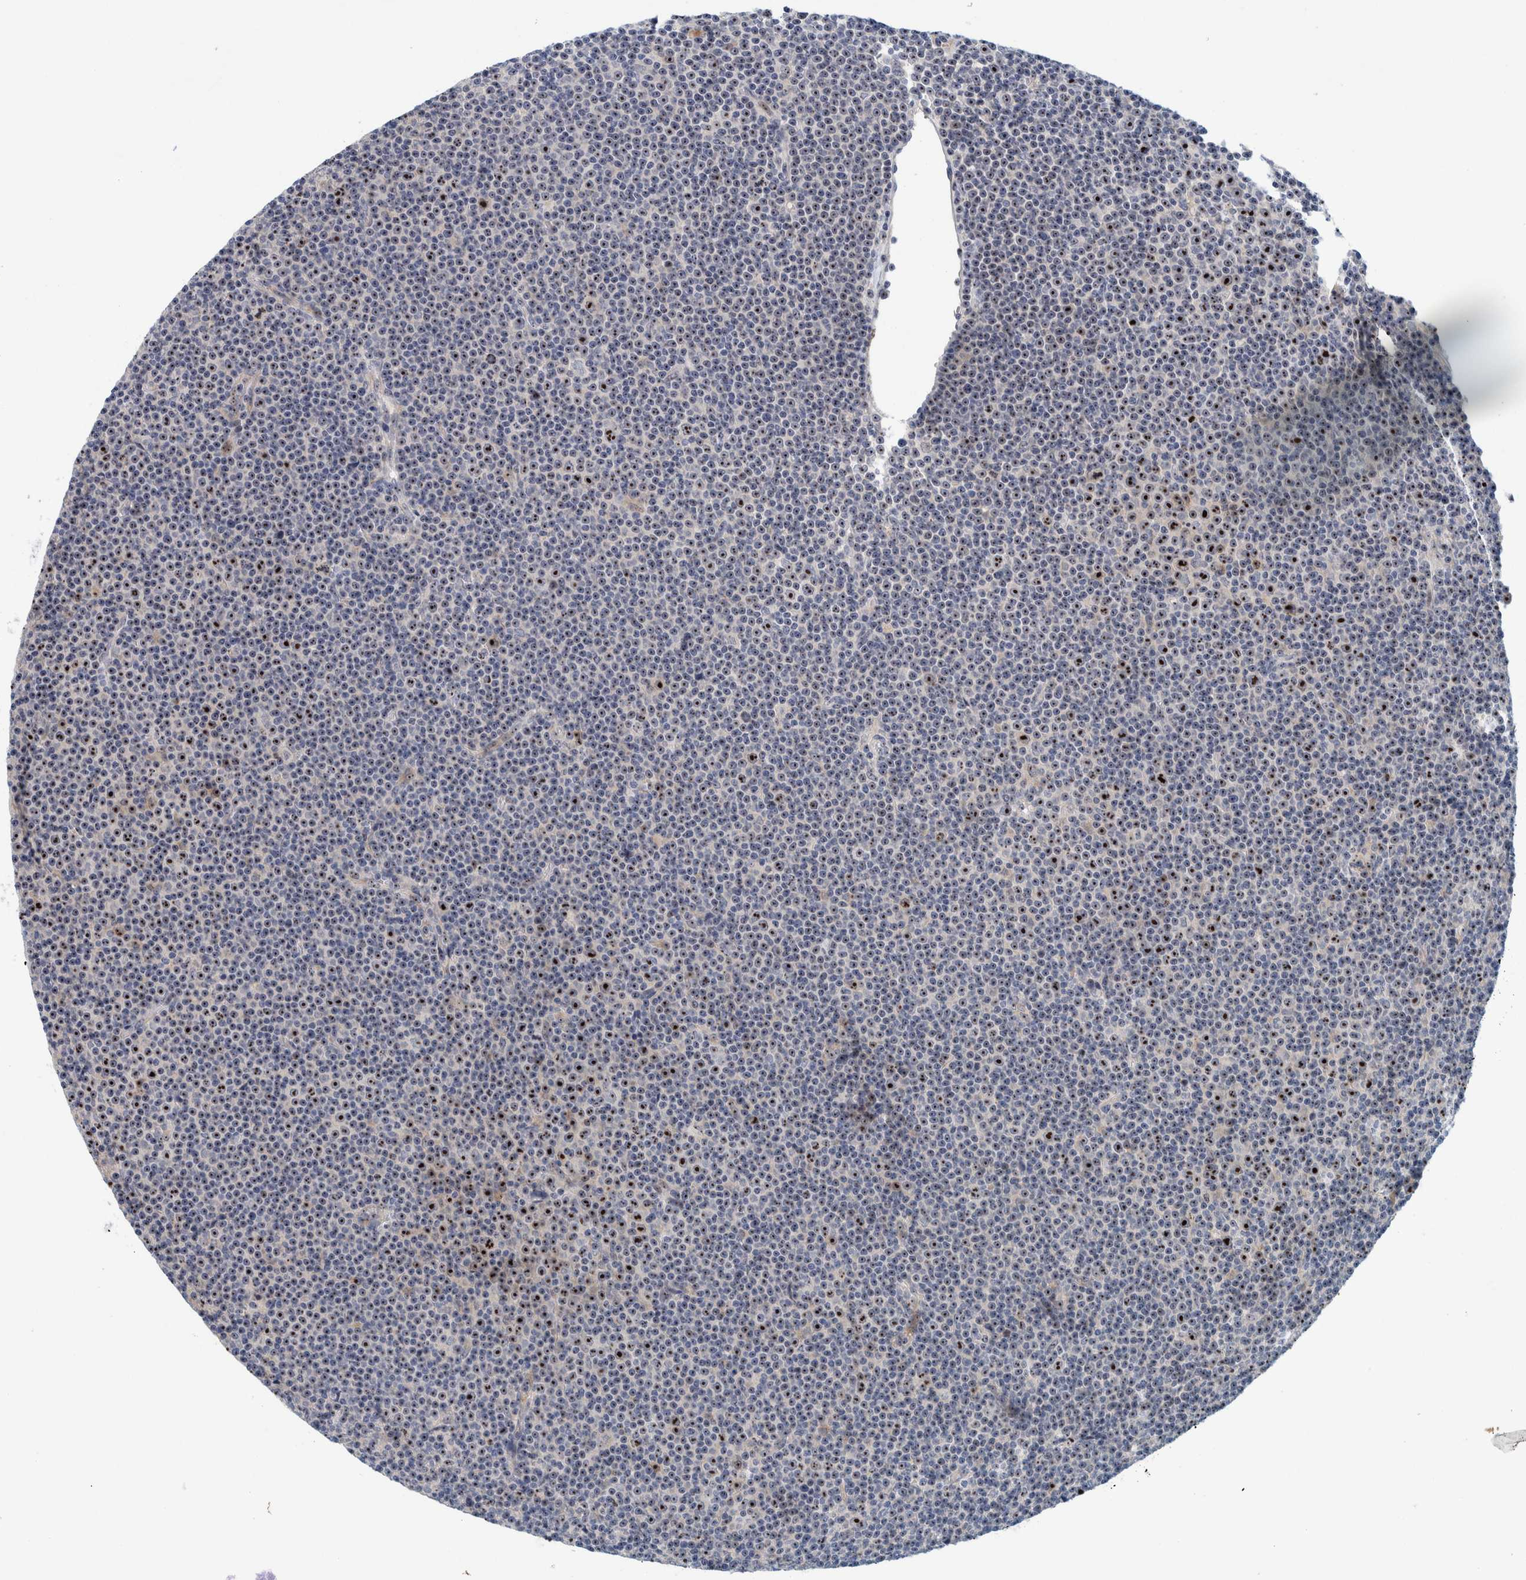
{"staining": {"intensity": "strong", "quantity": ">75%", "location": "nuclear"}, "tissue": "lymphoma", "cell_type": "Tumor cells", "image_type": "cancer", "snomed": [{"axis": "morphology", "description": "Malignant lymphoma, non-Hodgkin's type, Low grade"}, {"axis": "topography", "description": "Lymph node"}], "caption": "Low-grade malignant lymphoma, non-Hodgkin's type stained with immunohistochemistry (IHC) demonstrates strong nuclear staining in about >75% of tumor cells.", "gene": "NOL11", "patient": {"sex": "female", "age": 67}}